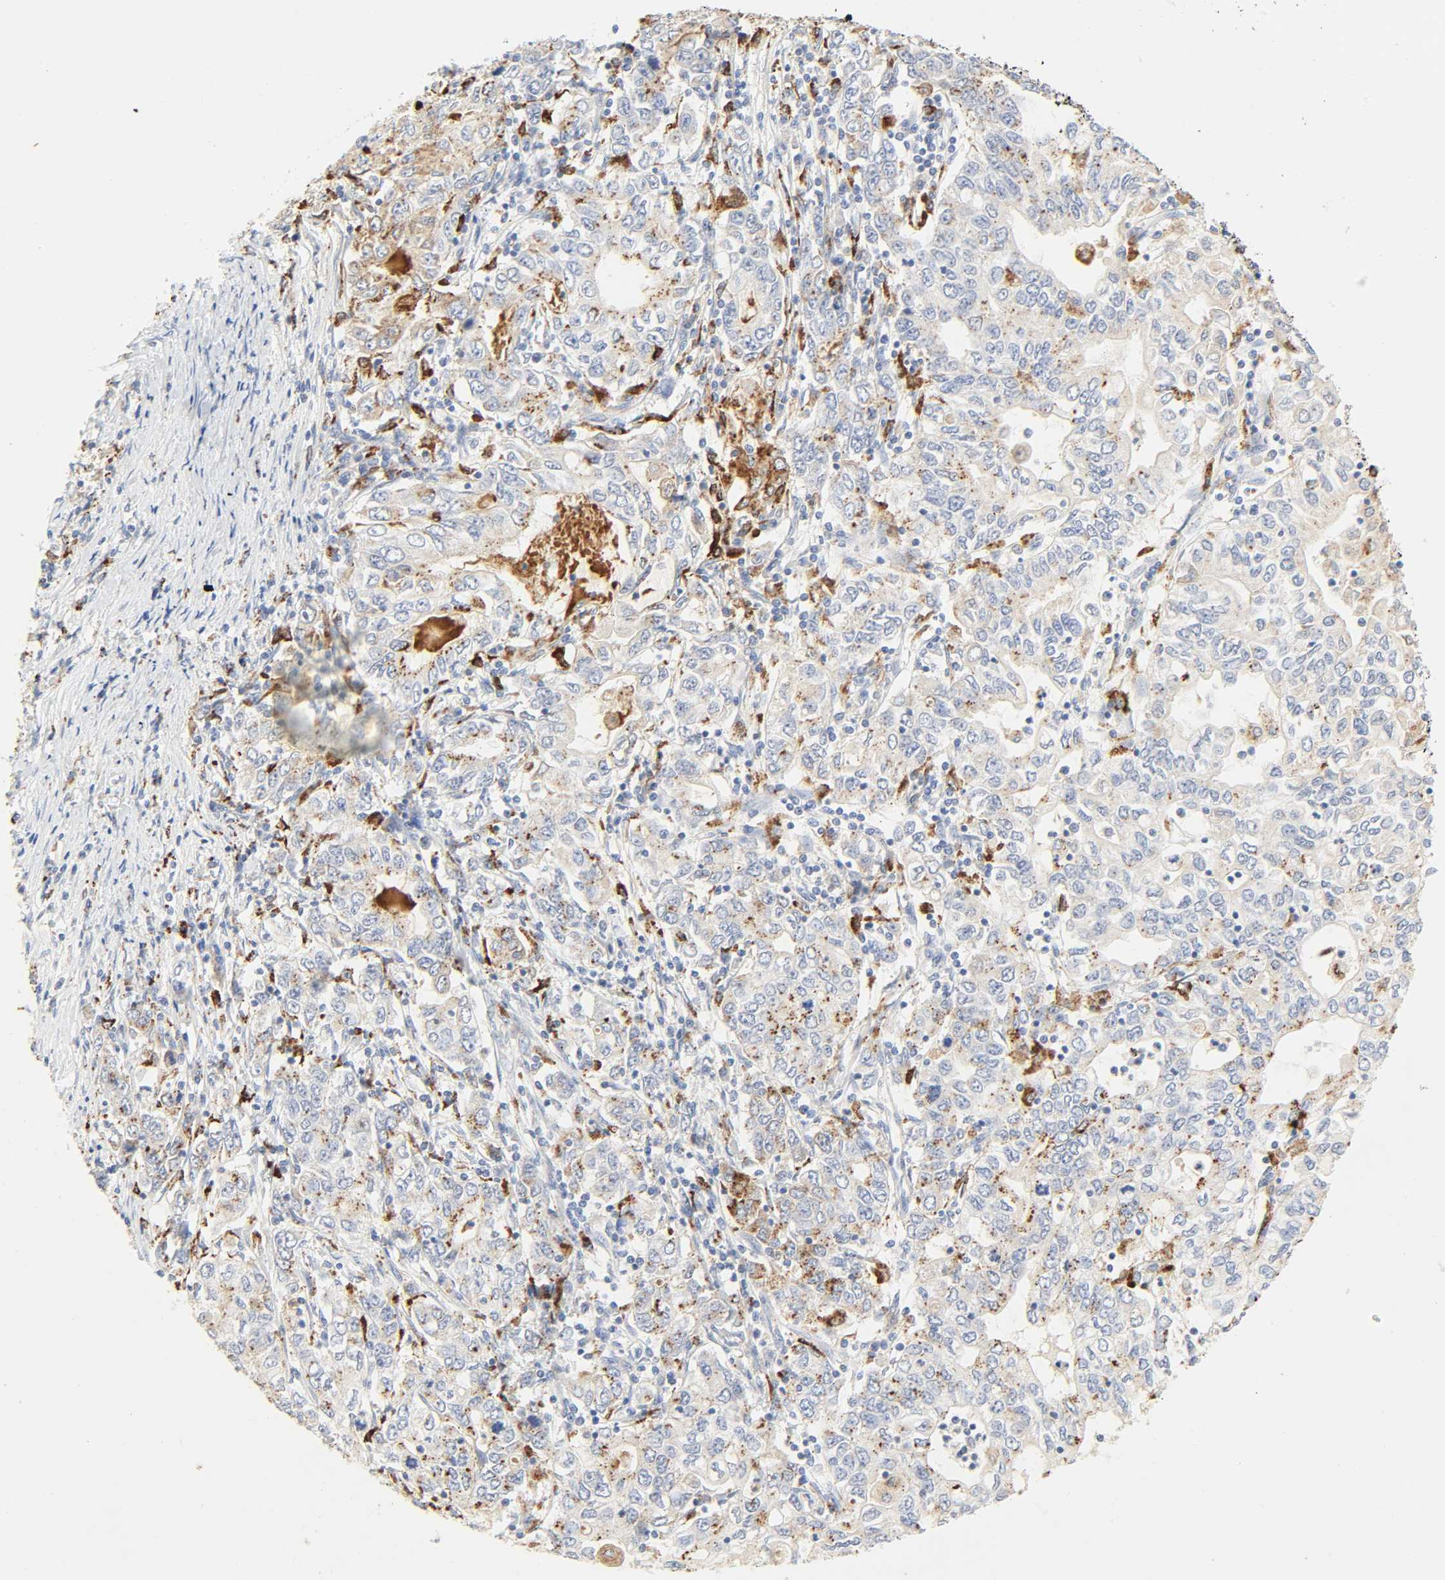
{"staining": {"intensity": "moderate", "quantity": "<25%", "location": "cytoplasmic/membranous"}, "tissue": "stomach cancer", "cell_type": "Tumor cells", "image_type": "cancer", "snomed": [{"axis": "morphology", "description": "Adenocarcinoma, NOS"}, {"axis": "topography", "description": "Stomach, lower"}], "caption": "Immunohistochemistry of human stomach cancer demonstrates low levels of moderate cytoplasmic/membranous expression in approximately <25% of tumor cells. The staining was performed using DAB, with brown indicating positive protein expression. Nuclei are stained blue with hematoxylin.", "gene": "CAMK2A", "patient": {"sex": "female", "age": 72}}